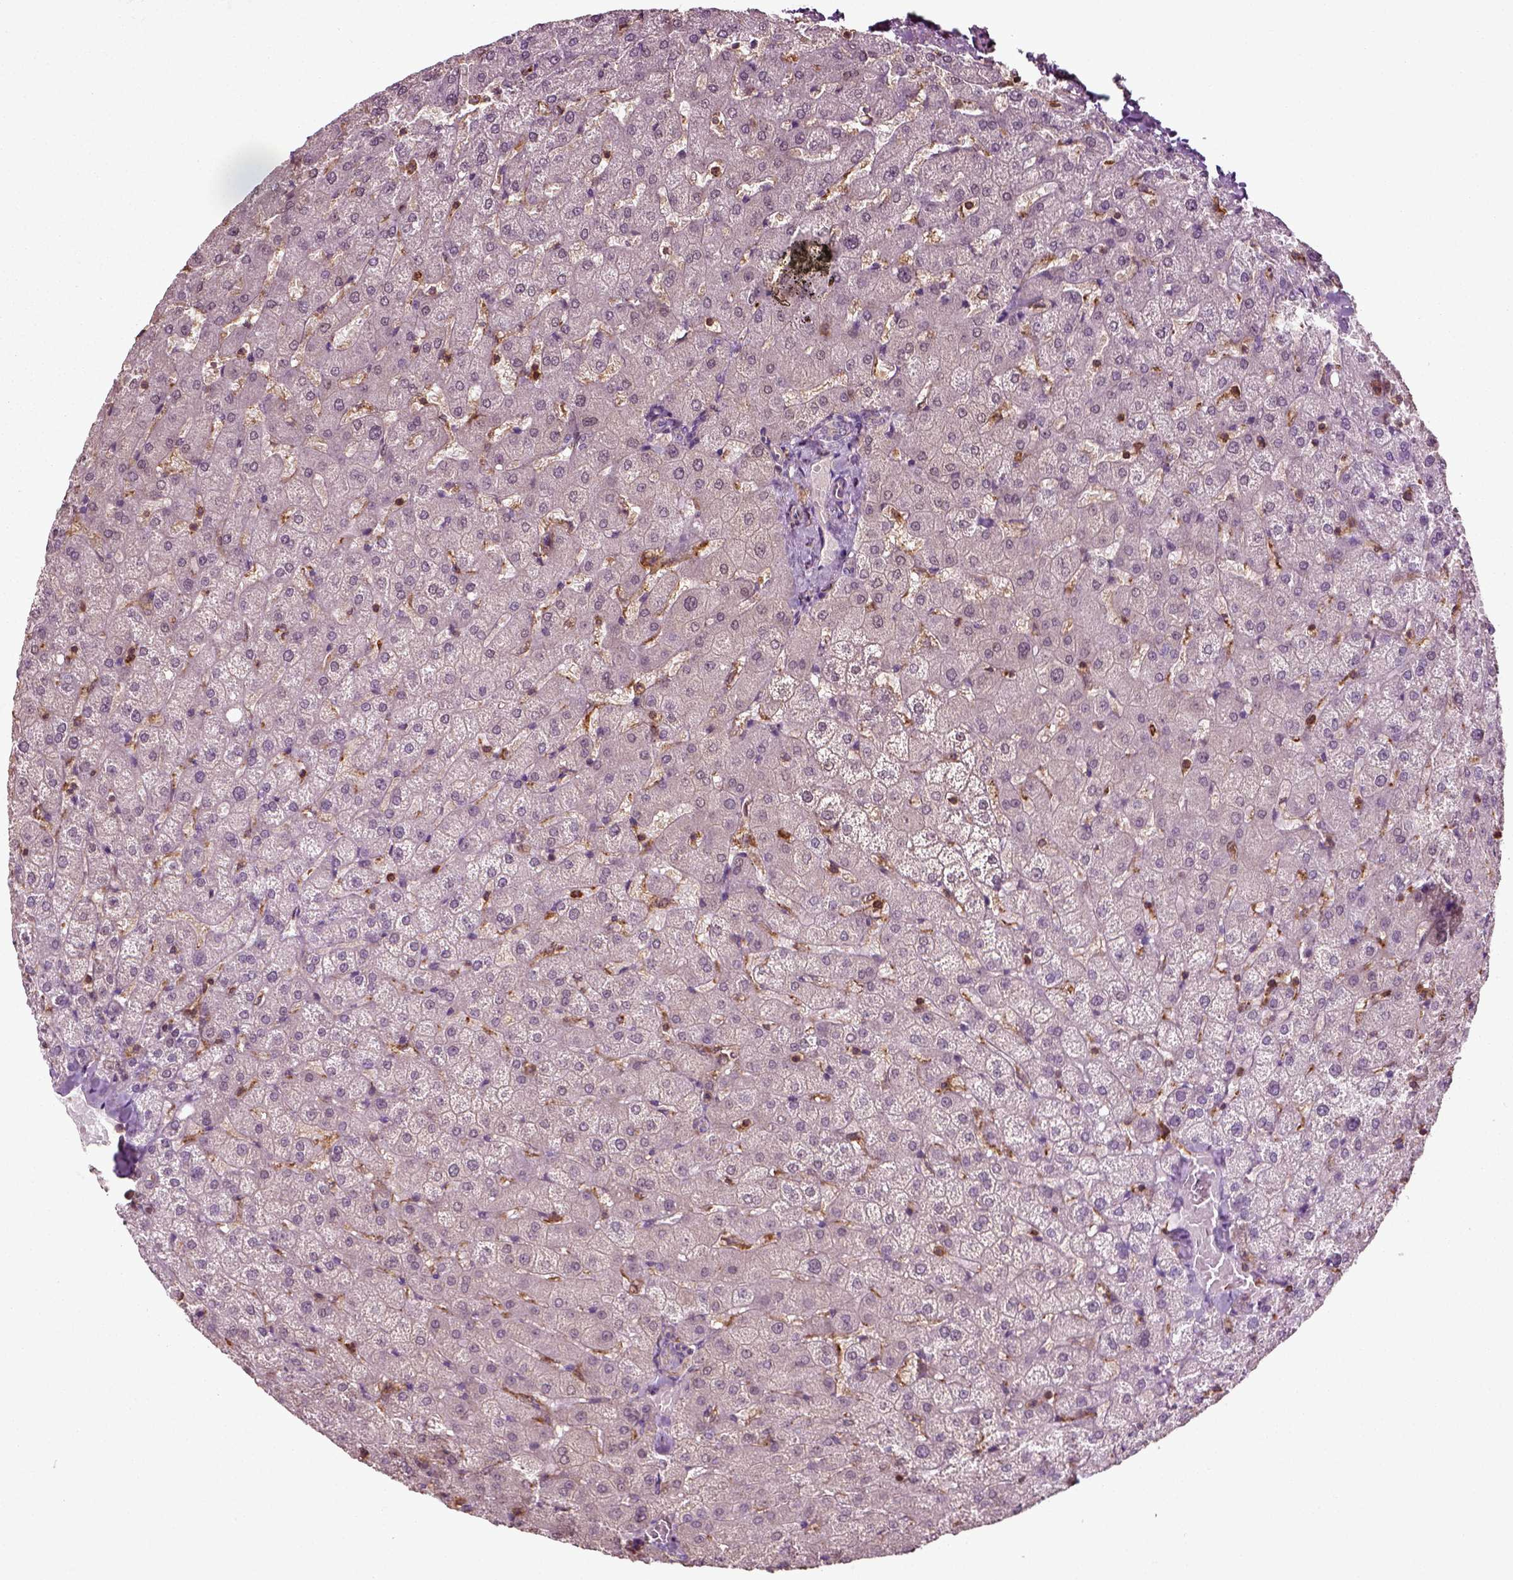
{"staining": {"intensity": "negative", "quantity": "none", "location": "none"}, "tissue": "liver", "cell_type": "Cholangiocytes", "image_type": "normal", "snomed": [{"axis": "morphology", "description": "Normal tissue, NOS"}, {"axis": "topography", "description": "Liver"}], "caption": "IHC of benign liver reveals no expression in cholangiocytes. (IHC, brightfield microscopy, high magnification).", "gene": "RHOF", "patient": {"sex": "female", "age": 50}}